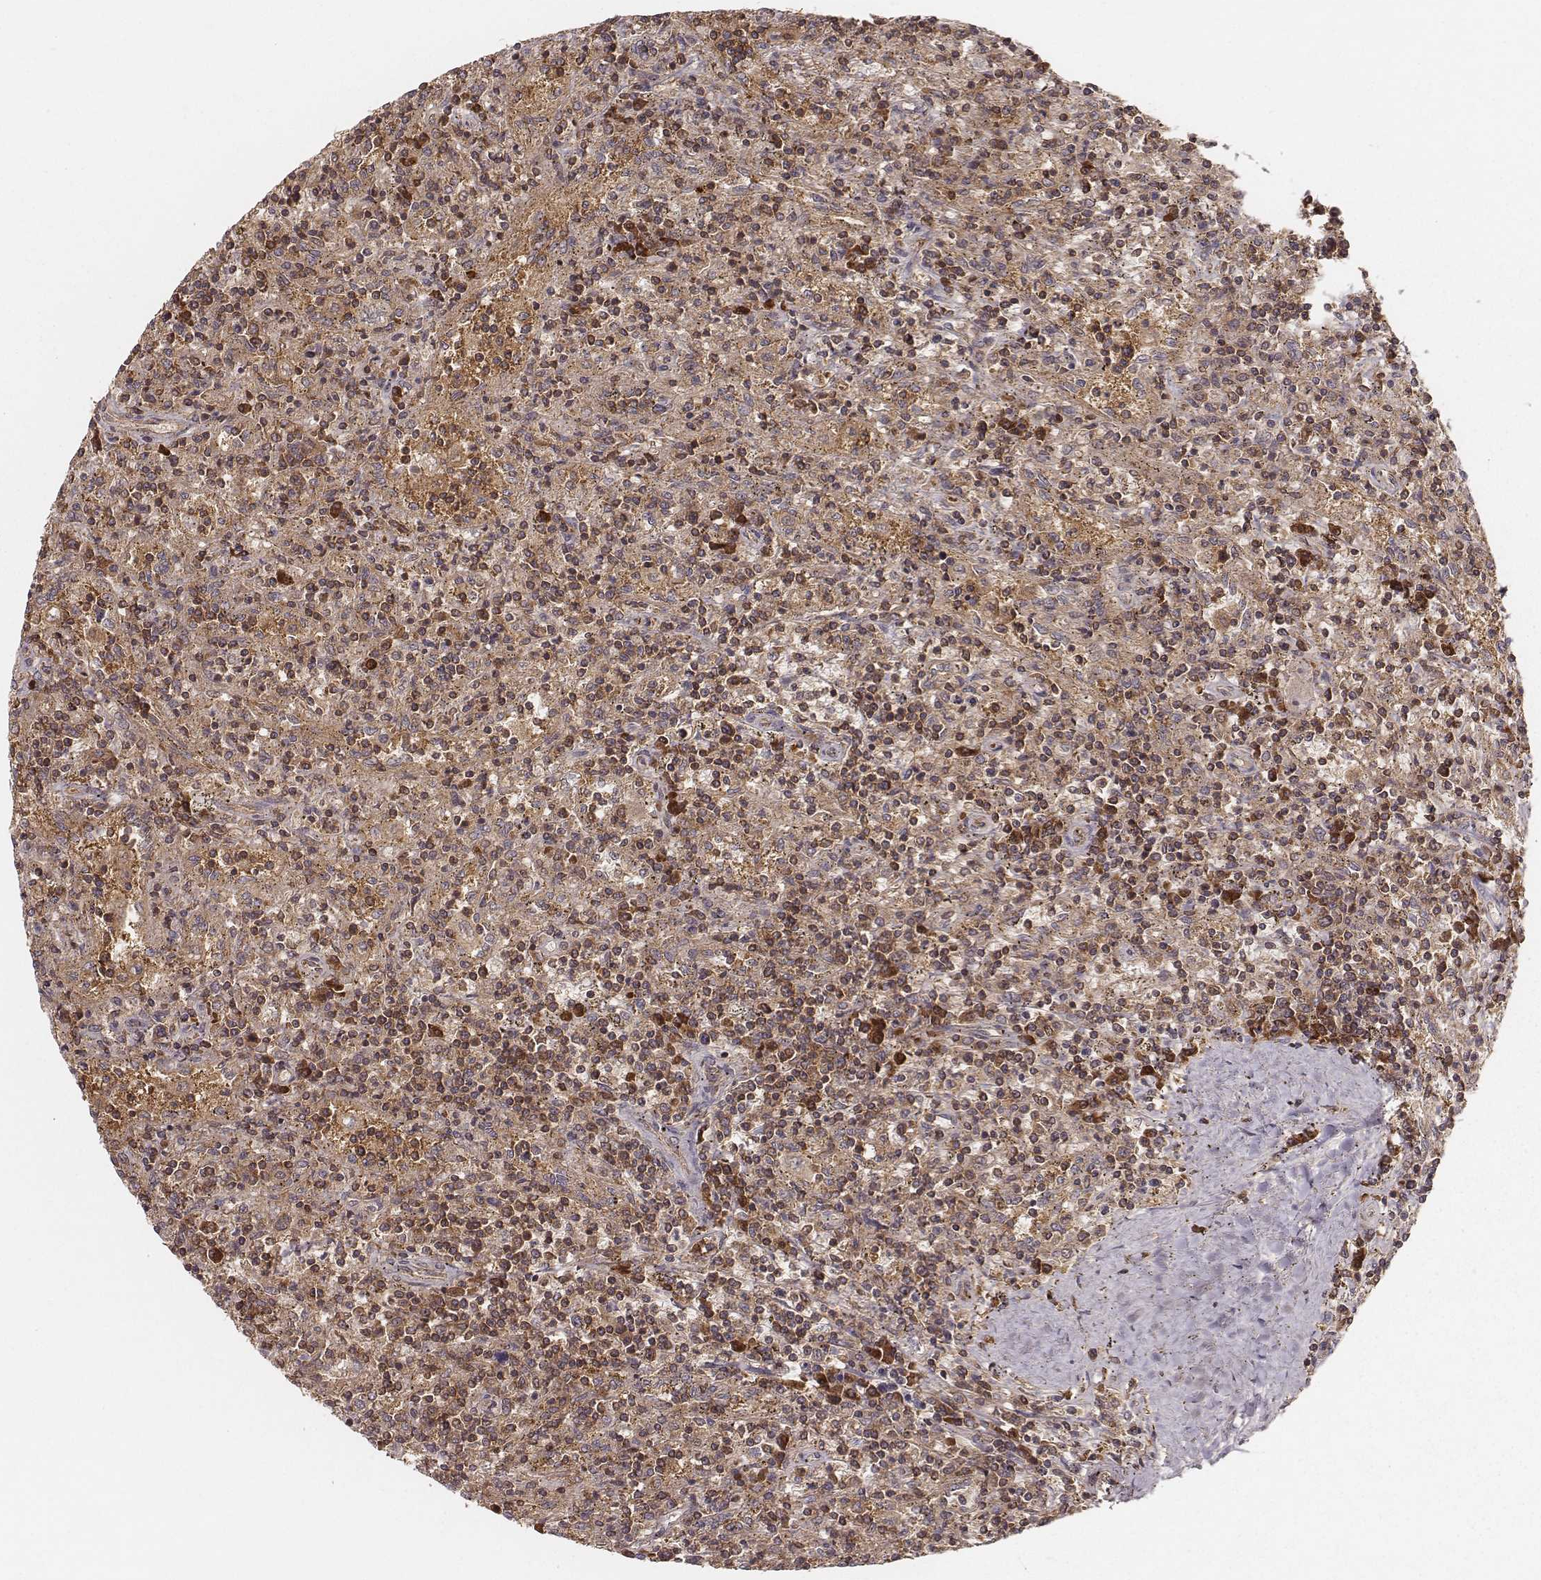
{"staining": {"intensity": "strong", "quantity": ">75%", "location": "cytoplasmic/membranous"}, "tissue": "lymphoma", "cell_type": "Tumor cells", "image_type": "cancer", "snomed": [{"axis": "morphology", "description": "Malignant lymphoma, non-Hodgkin's type, Low grade"}, {"axis": "topography", "description": "Spleen"}], "caption": "Protein staining of lymphoma tissue reveals strong cytoplasmic/membranous expression in approximately >75% of tumor cells.", "gene": "CARS1", "patient": {"sex": "male", "age": 62}}